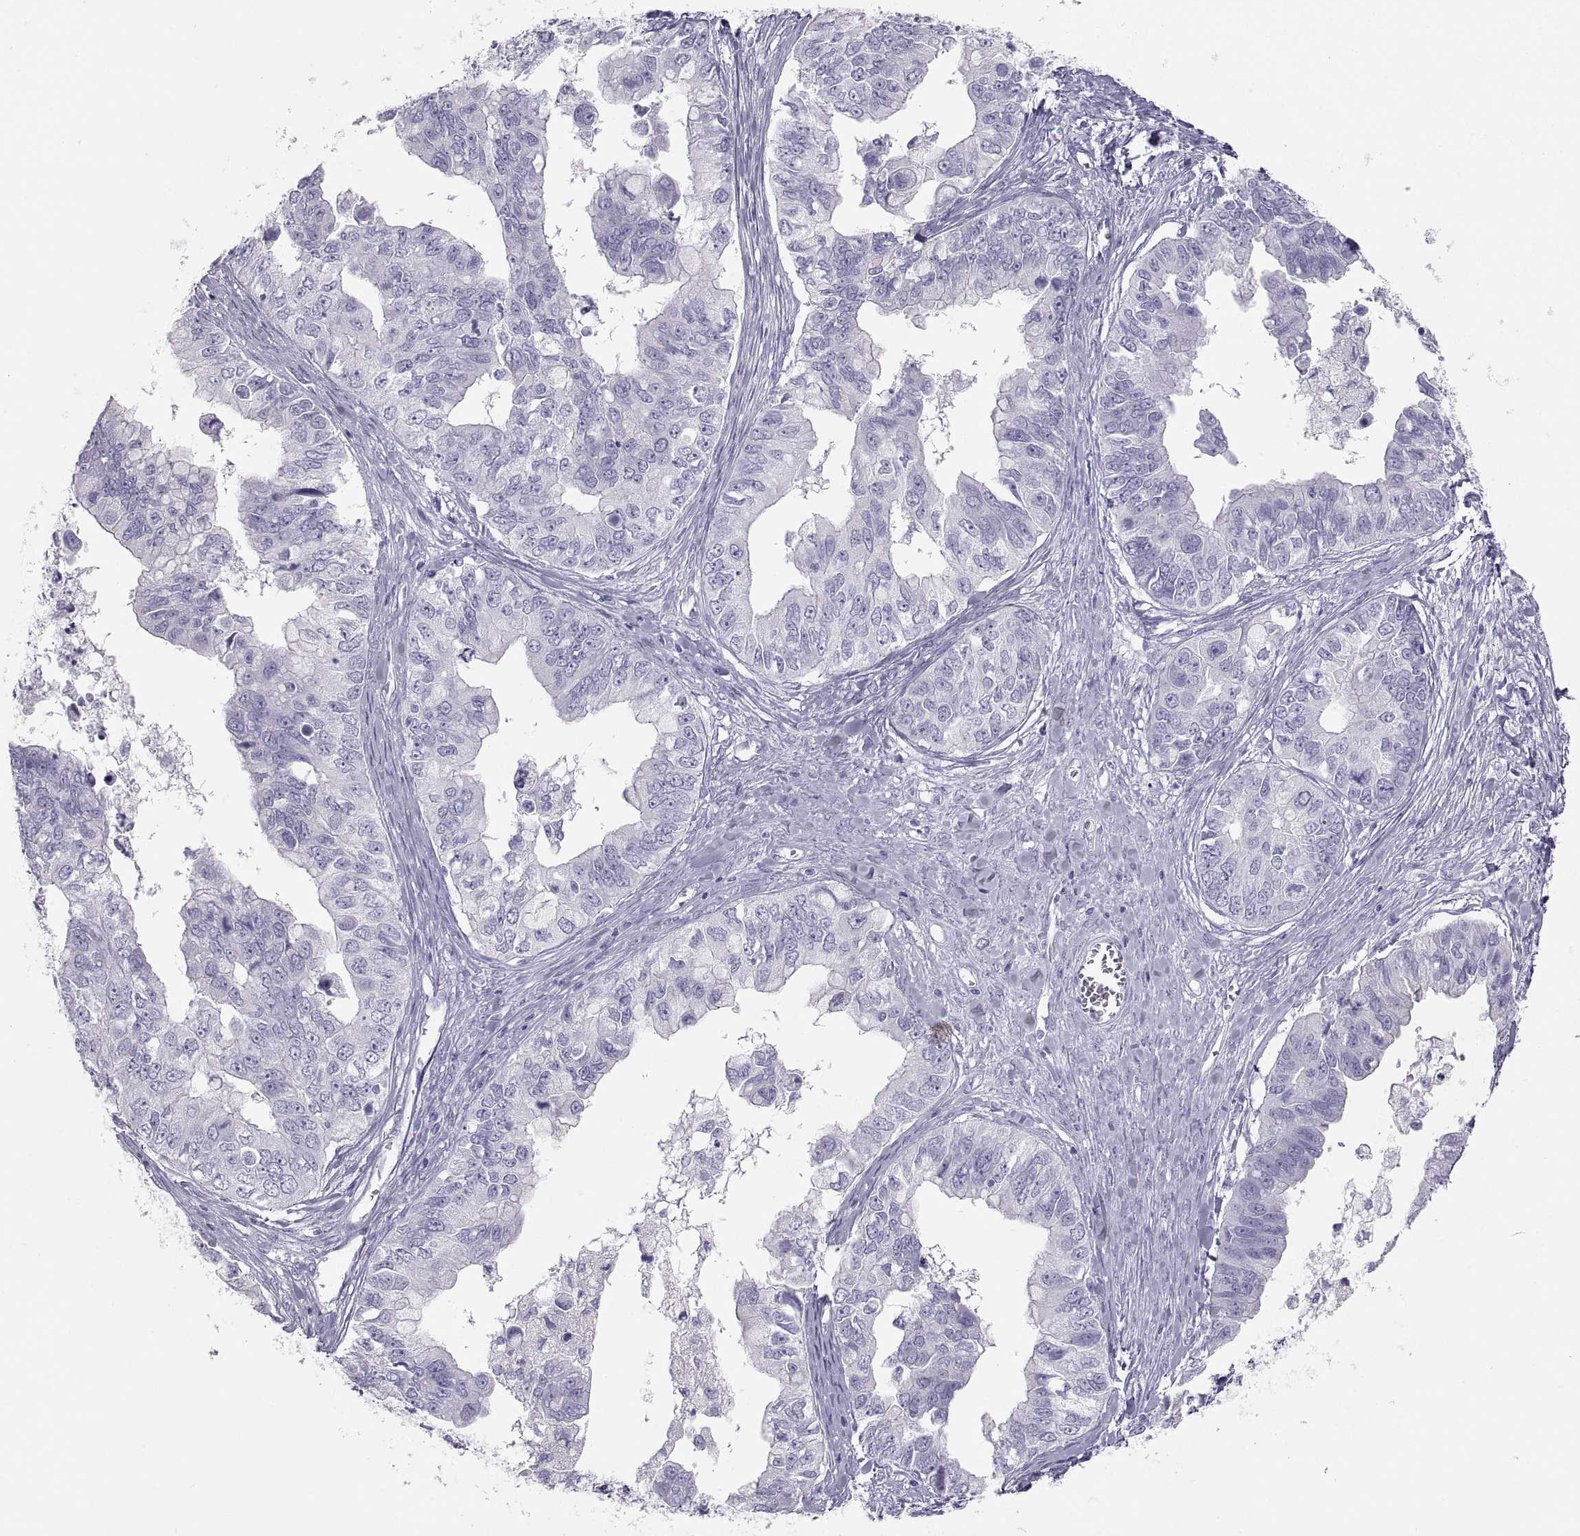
{"staining": {"intensity": "negative", "quantity": "none", "location": "none"}, "tissue": "ovarian cancer", "cell_type": "Tumor cells", "image_type": "cancer", "snomed": [{"axis": "morphology", "description": "Cystadenocarcinoma, mucinous, NOS"}, {"axis": "topography", "description": "Ovary"}], "caption": "This photomicrograph is of ovarian cancer stained with immunohistochemistry to label a protein in brown with the nuclei are counter-stained blue. There is no expression in tumor cells.", "gene": "SEMG1", "patient": {"sex": "female", "age": 76}}